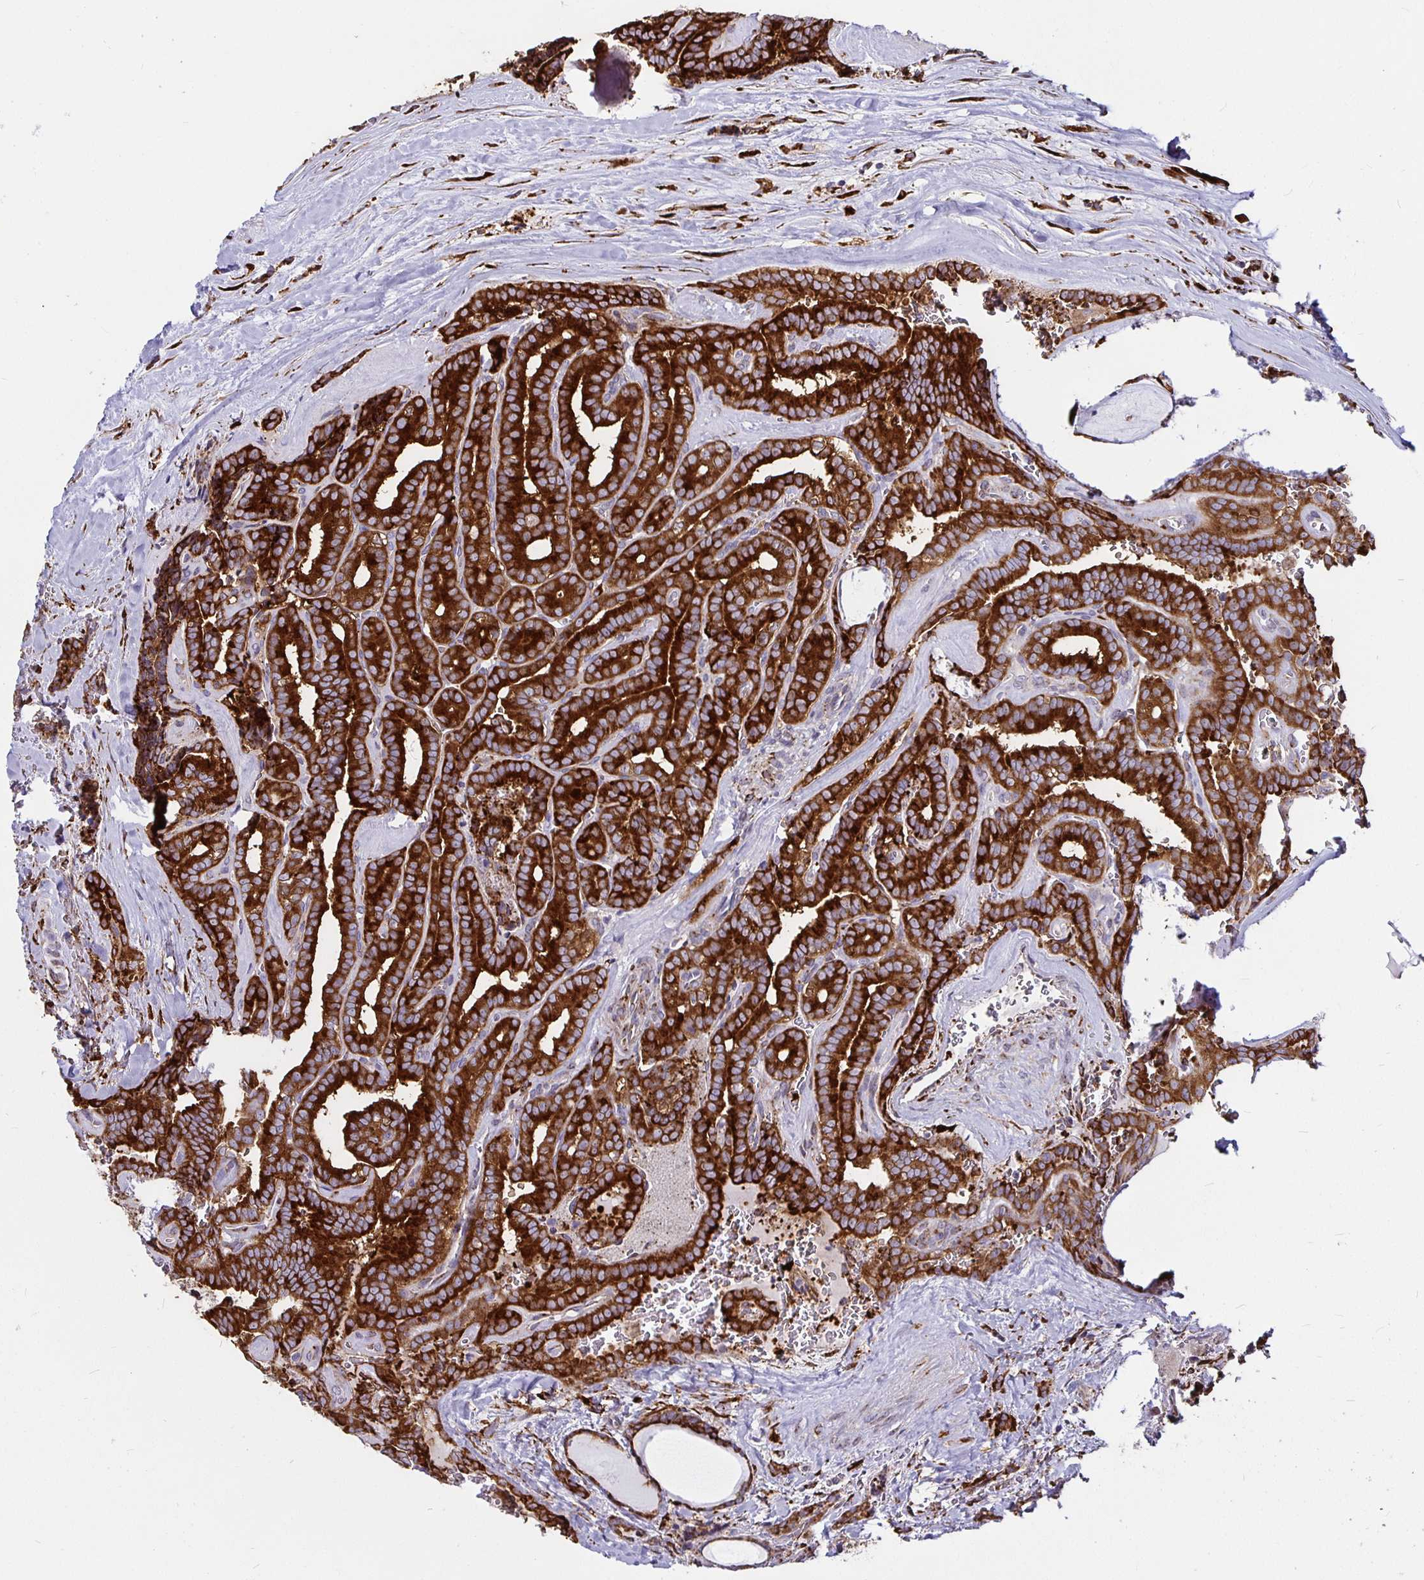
{"staining": {"intensity": "strong", "quantity": ">75%", "location": "cytoplasmic/membranous"}, "tissue": "thyroid cancer", "cell_type": "Tumor cells", "image_type": "cancer", "snomed": [{"axis": "morphology", "description": "Papillary adenocarcinoma, NOS"}, {"axis": "topography", "description": "Thyroid gland"}], "caption": "Protein staining displays strong cytoplasmic/membranous positivity in approximately >75% of tumor cells in thyroid papillary adenocarcinoma.", "gene": "P4HA2", "patient": {"sex": "female", "age": 21}}